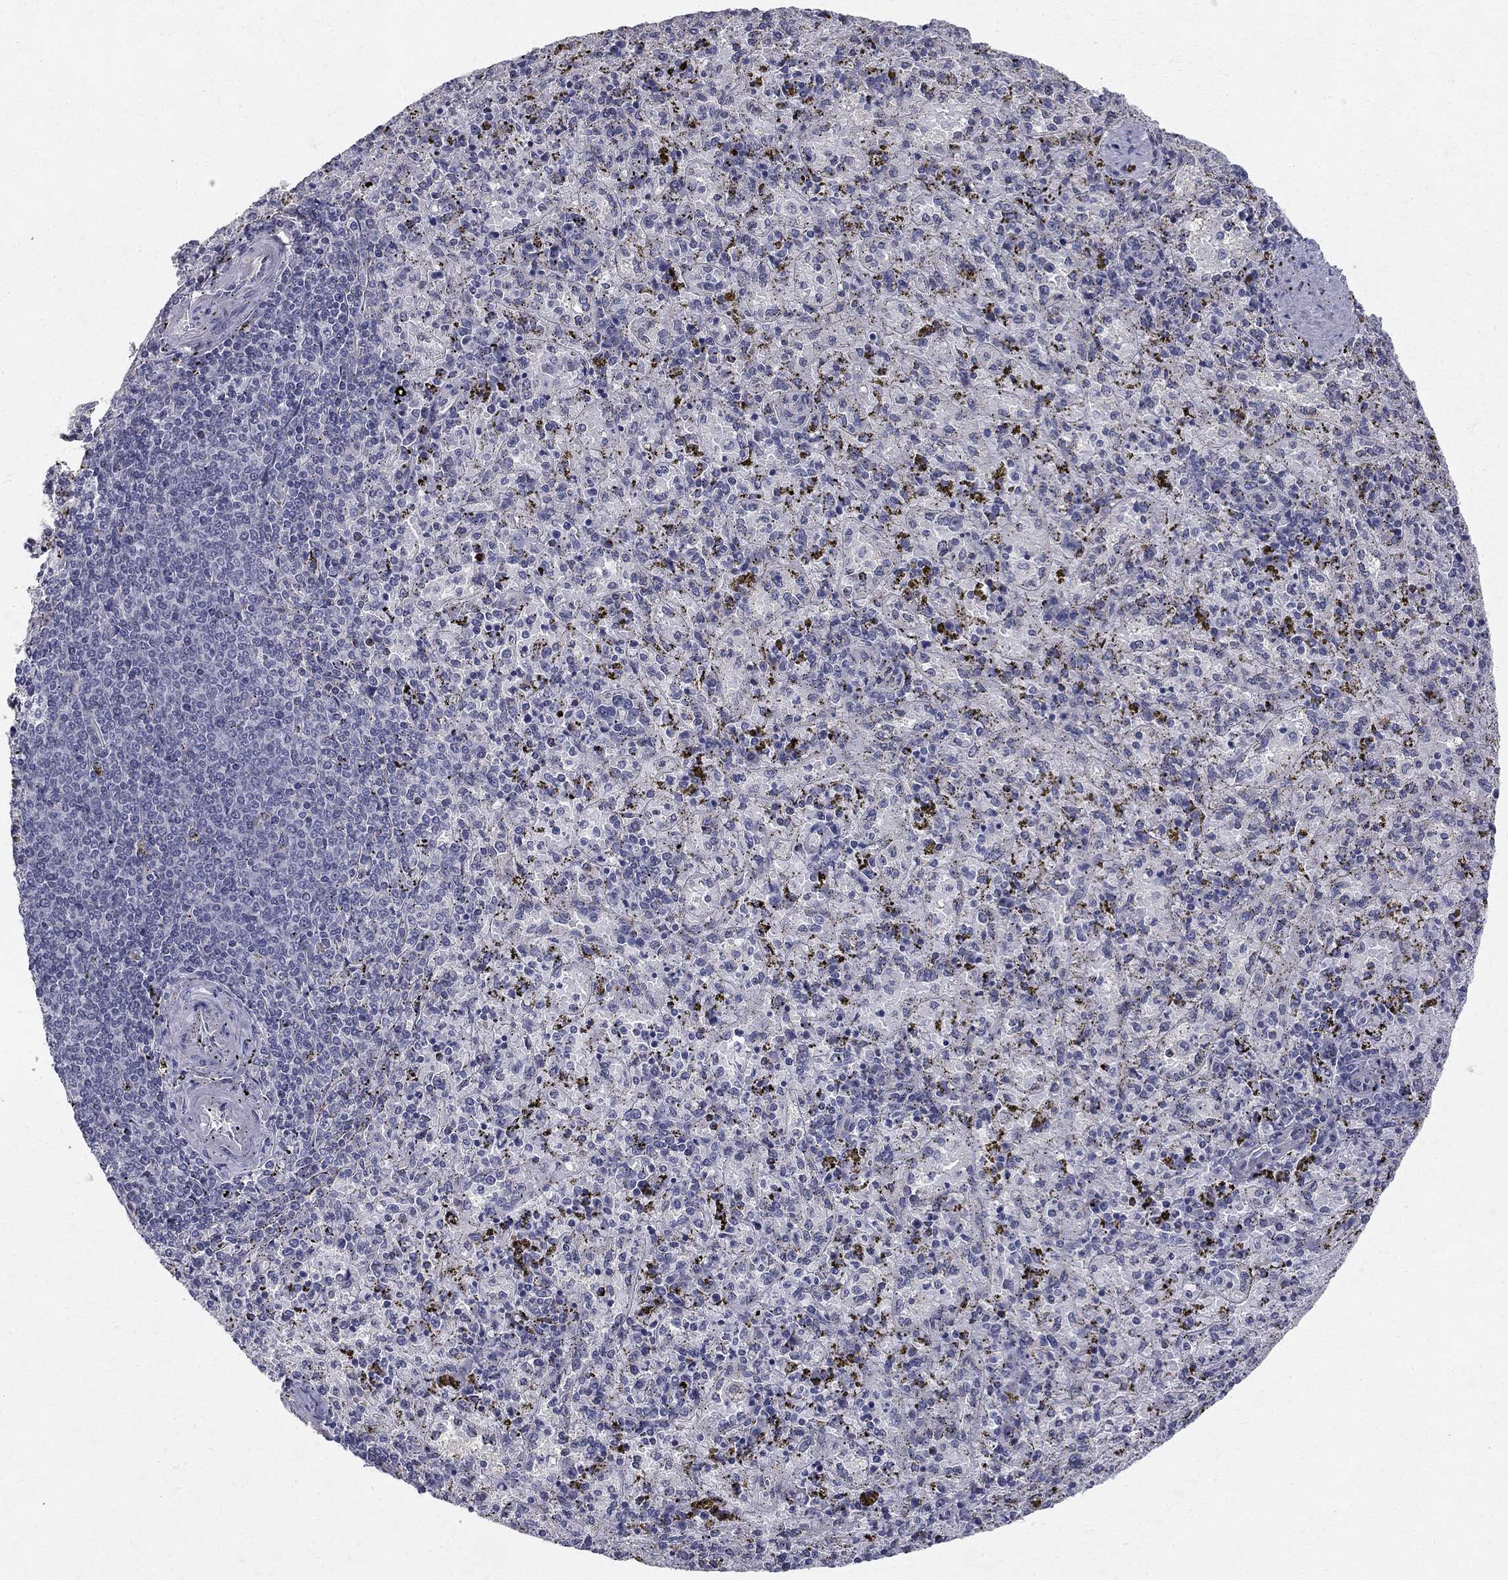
{"staining": {"intensity": "negative", "quantity": "none", "location": "none"}, "tissue": "spleen", "cell_type": "Cells in red pulp", "image_type": "normal", "snomed": [{"axis": "morphology", "description": "Normal tissue, NOS"}, {"axis": "topography", "description": "Spleen"}], "caption": "The photomicrograph exhibits no significant staining in cells in red pulp of spleen.", "gene": "CLIC6", "patient": {"sex": "female", "age": 50}}